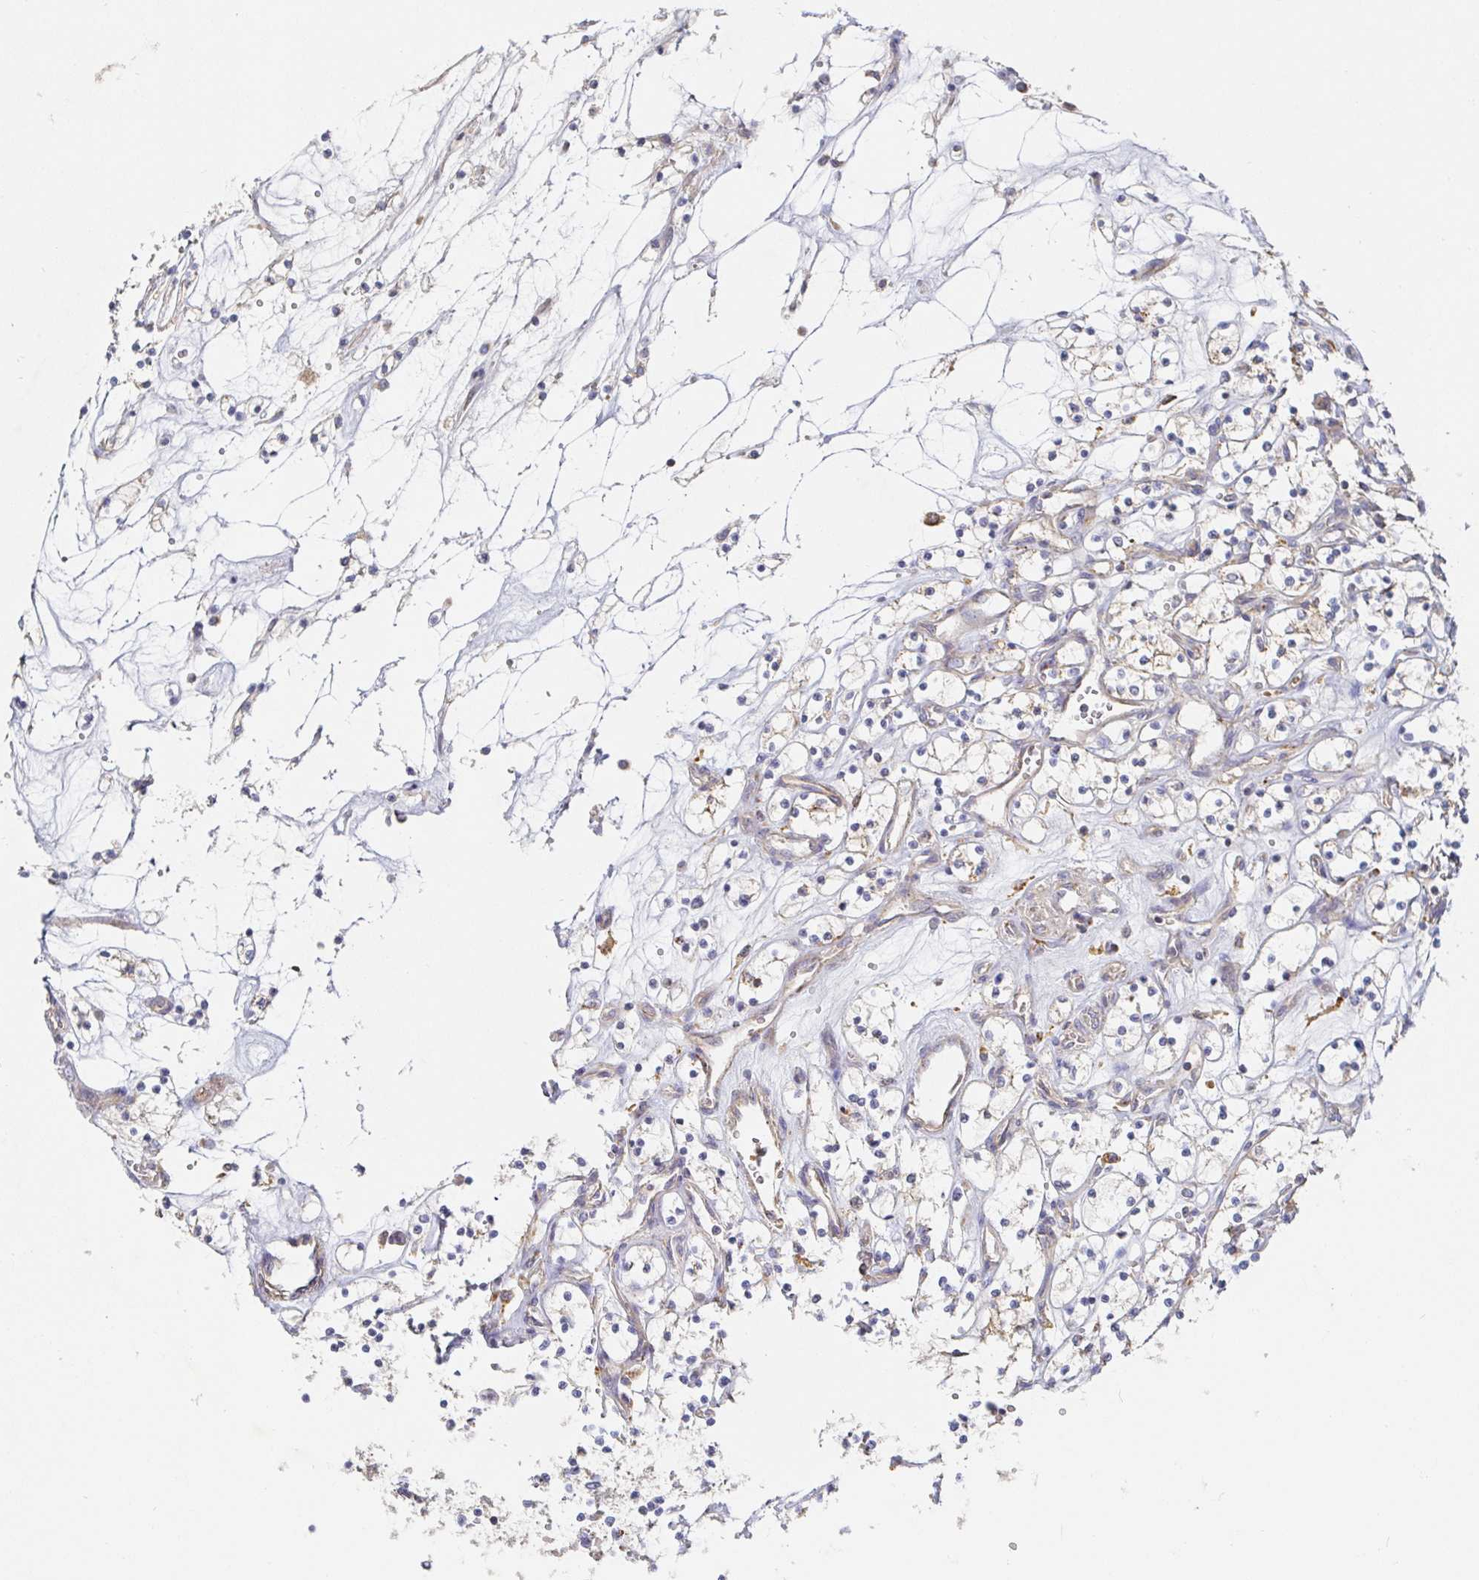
{"staining": {"intensity": "moderate", "quantity": "<25%", "location": "cytoplasmic/membranous"}, "tissue": "renal cancer", "cell_type": "Tumor cells", "image_type": "cancer", "snomed": [{"axis": "morphology", "description": "Adenocarcinoma, NOS"}, {"axis": "topography", "description": "Kidney"}], "caption": "Brown immunohistochemical staining in renal adenocarcinoma displays moderate cytoplasmic/membranous expression in approximately <25% of tumor cells. (Brightfield microscopy of DAB IHC at high magnification).", "gene": "IRAK2", "patient": {"sex": "female", "age": 69}}